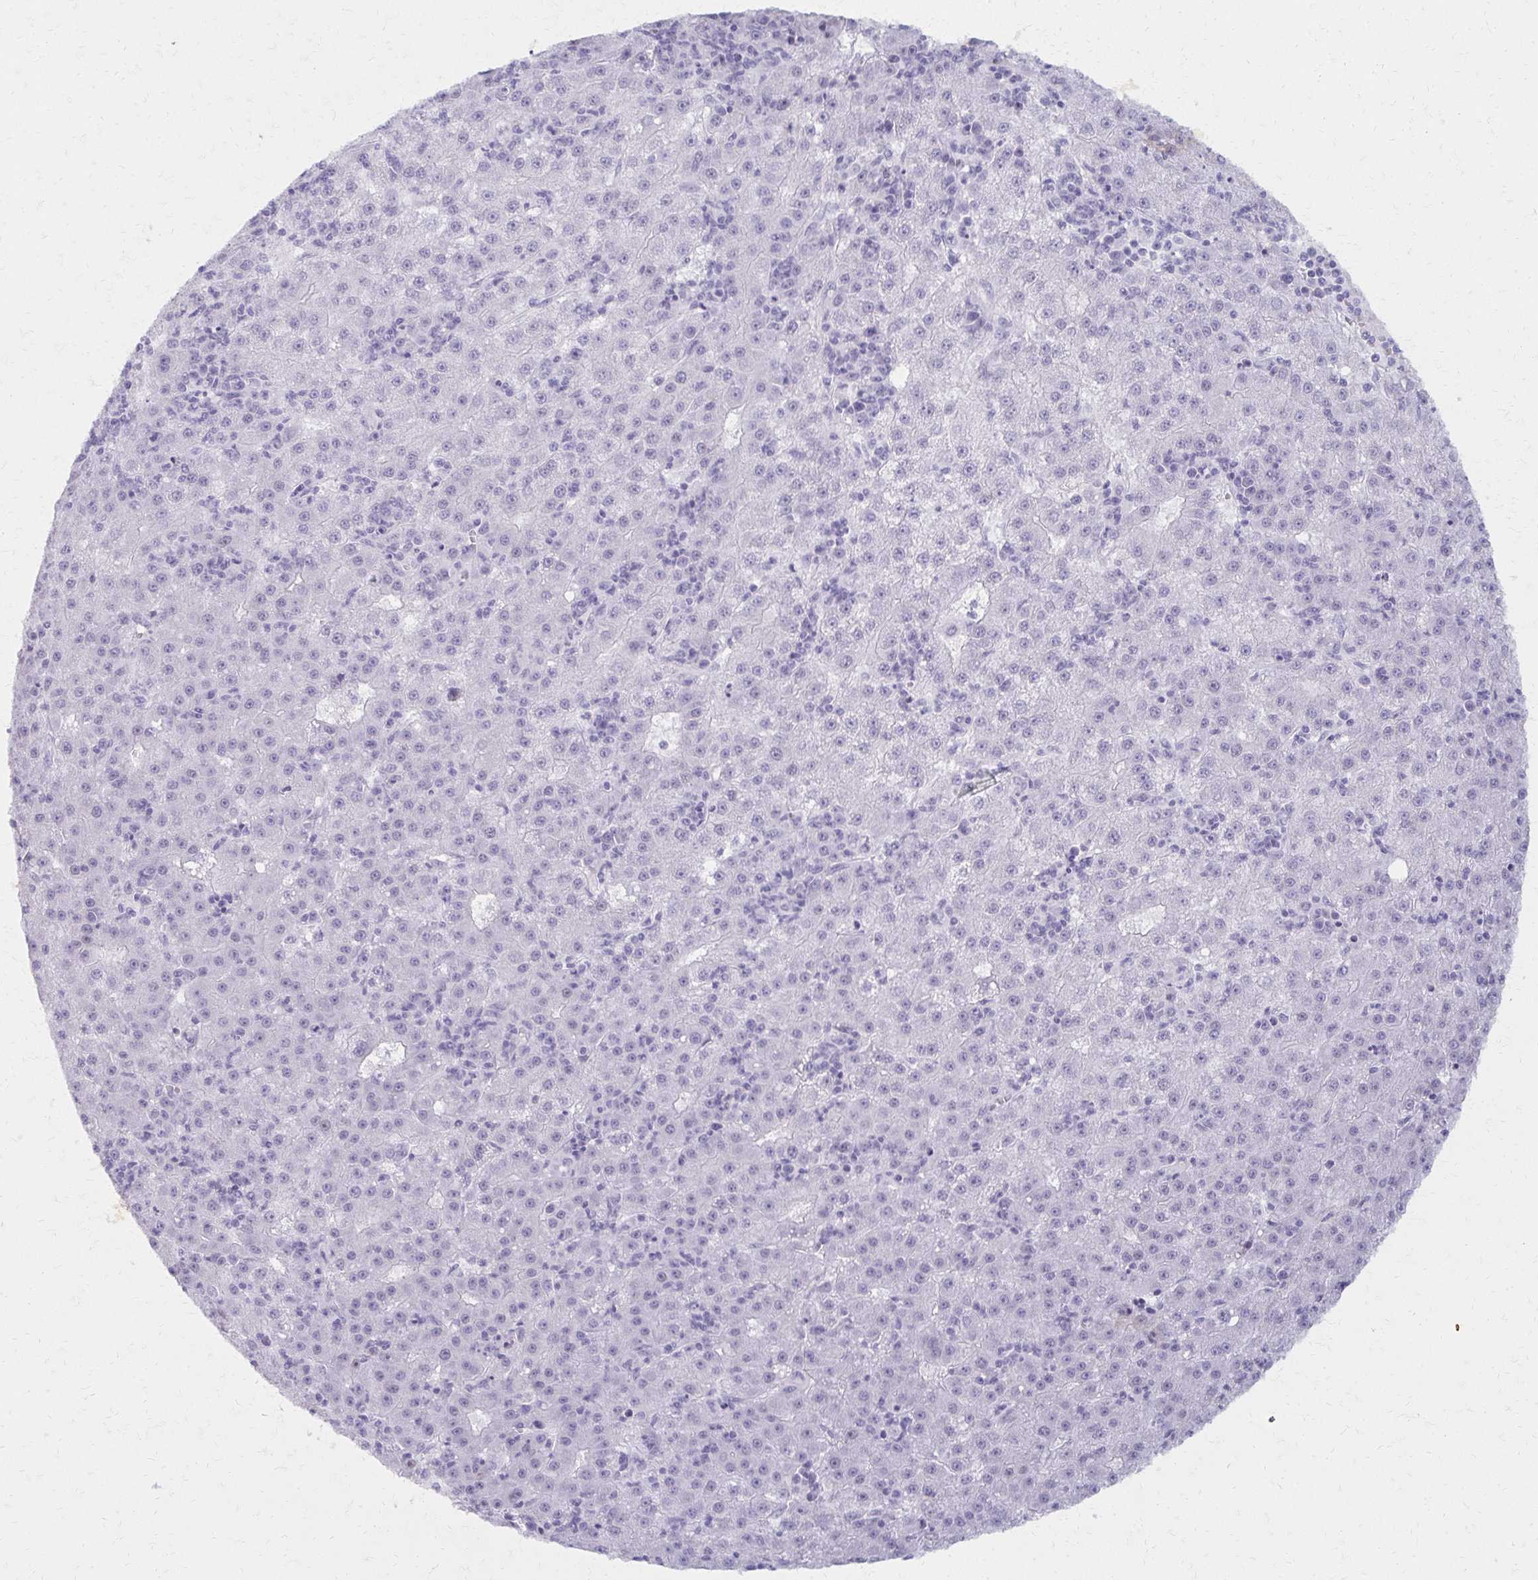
{"staining": {"intensity": "negative", "quantity": "none", "location": "none"}, "tissue": "liver cancer", "cell_type": "Tumor cells", "image_type": "cancer", "snomed": [{"axis": "morphology", "description": "Carcinoma, Hepatocellular, NOS"}, {"axis": "topography", "description": "Liver"}], "caption": "This is a histopathology image of IHC staining of liver cancer (hepatocellular carcinoma), which shows no staining in tumor cells.", "gene": "MORC4", "patient": {"sex": "male", "age": 76}}